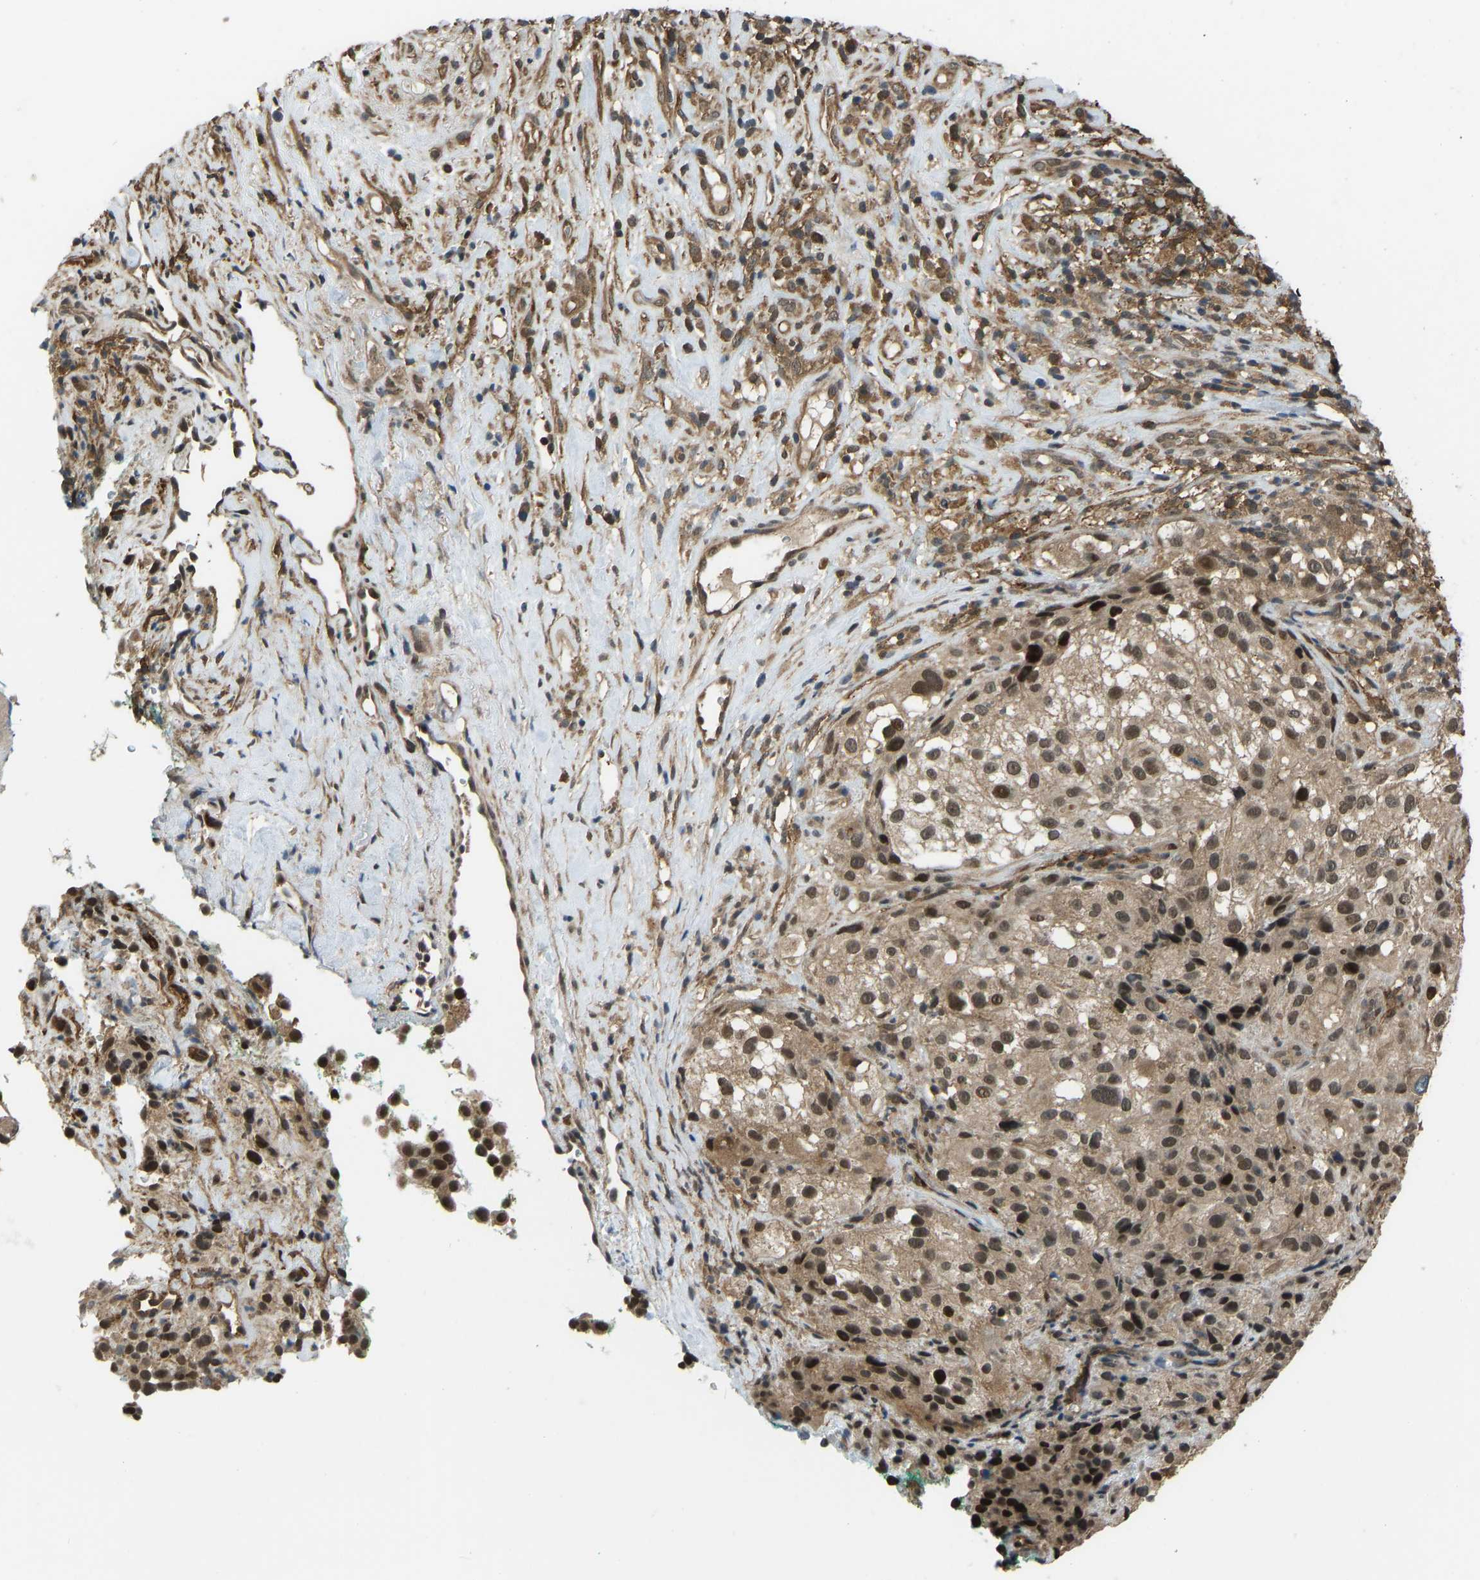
{"staining": {"intensity": "moderate", "quantity": ">75%", "location": "cytoplasmic/membranous,nuclear"}, "tissue": "melanoma", "cell_type": "Tumor cells", "image_type": "cancer", "snomed": [{"axis": "morphology", "description": "Necrosis, NOS"}, {"axis": "morphology", "description": "Malignant melanoma, NOS"}, {"axis": "topography", "description": "Skin"}], "caption": "Immunohistochemistry (IHC) of human melanoma displays medium levels of moderate cytoplasmic/membranous and nuclear staining in approximately >75% of tumor cells. The staining was performed using DAB, with brown indicating positive protein expression. Nuclei are stained blue with hematoxylin.", "gene": "CCT8", "patient": {"sex": "female", "age": 87}}